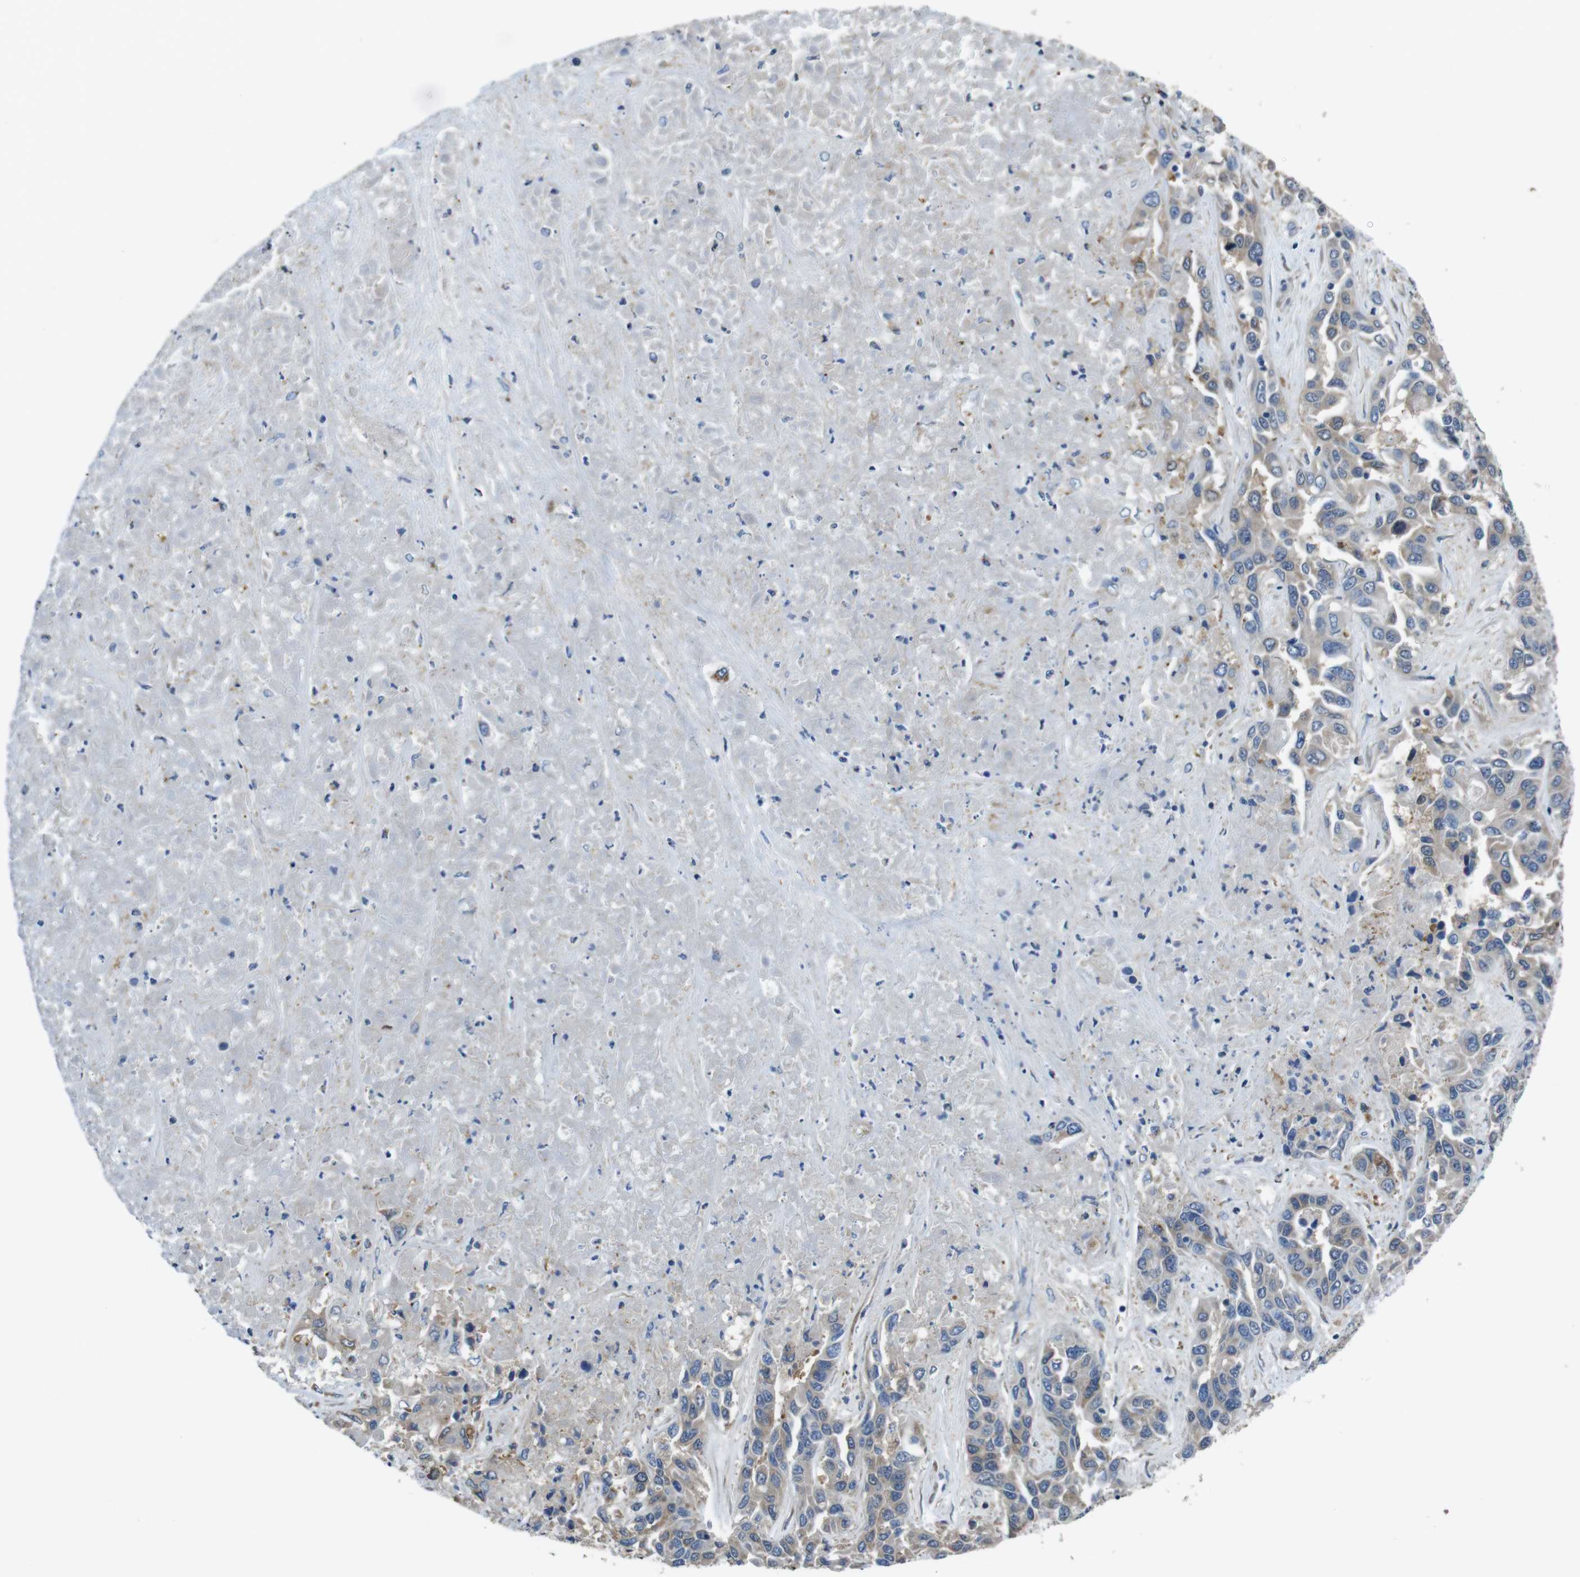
{"staining": {"intensity": "weak", "quantity": ">75%", "location": "cytoplasmic/membranous"}, "tissue": "liver cancer", "cell_type": "Tumor cells", "image_type": "cancer", "snomed": [{"axis": "morphology", "description": "Cholangiocarcinoma"}, {"axis": "topography", "description": "Liver"}], "caption": "A brown stain labels weak cytoplasmic/membranous staining of a protein in liver cancer tumor cells. The protein is stained brown, and the nuclei are stained in blue (DAB IHC with brightfield microscopy, high magnification).", "gene": "RAB6A", "patient": {"sex": "female", "age": 52}}